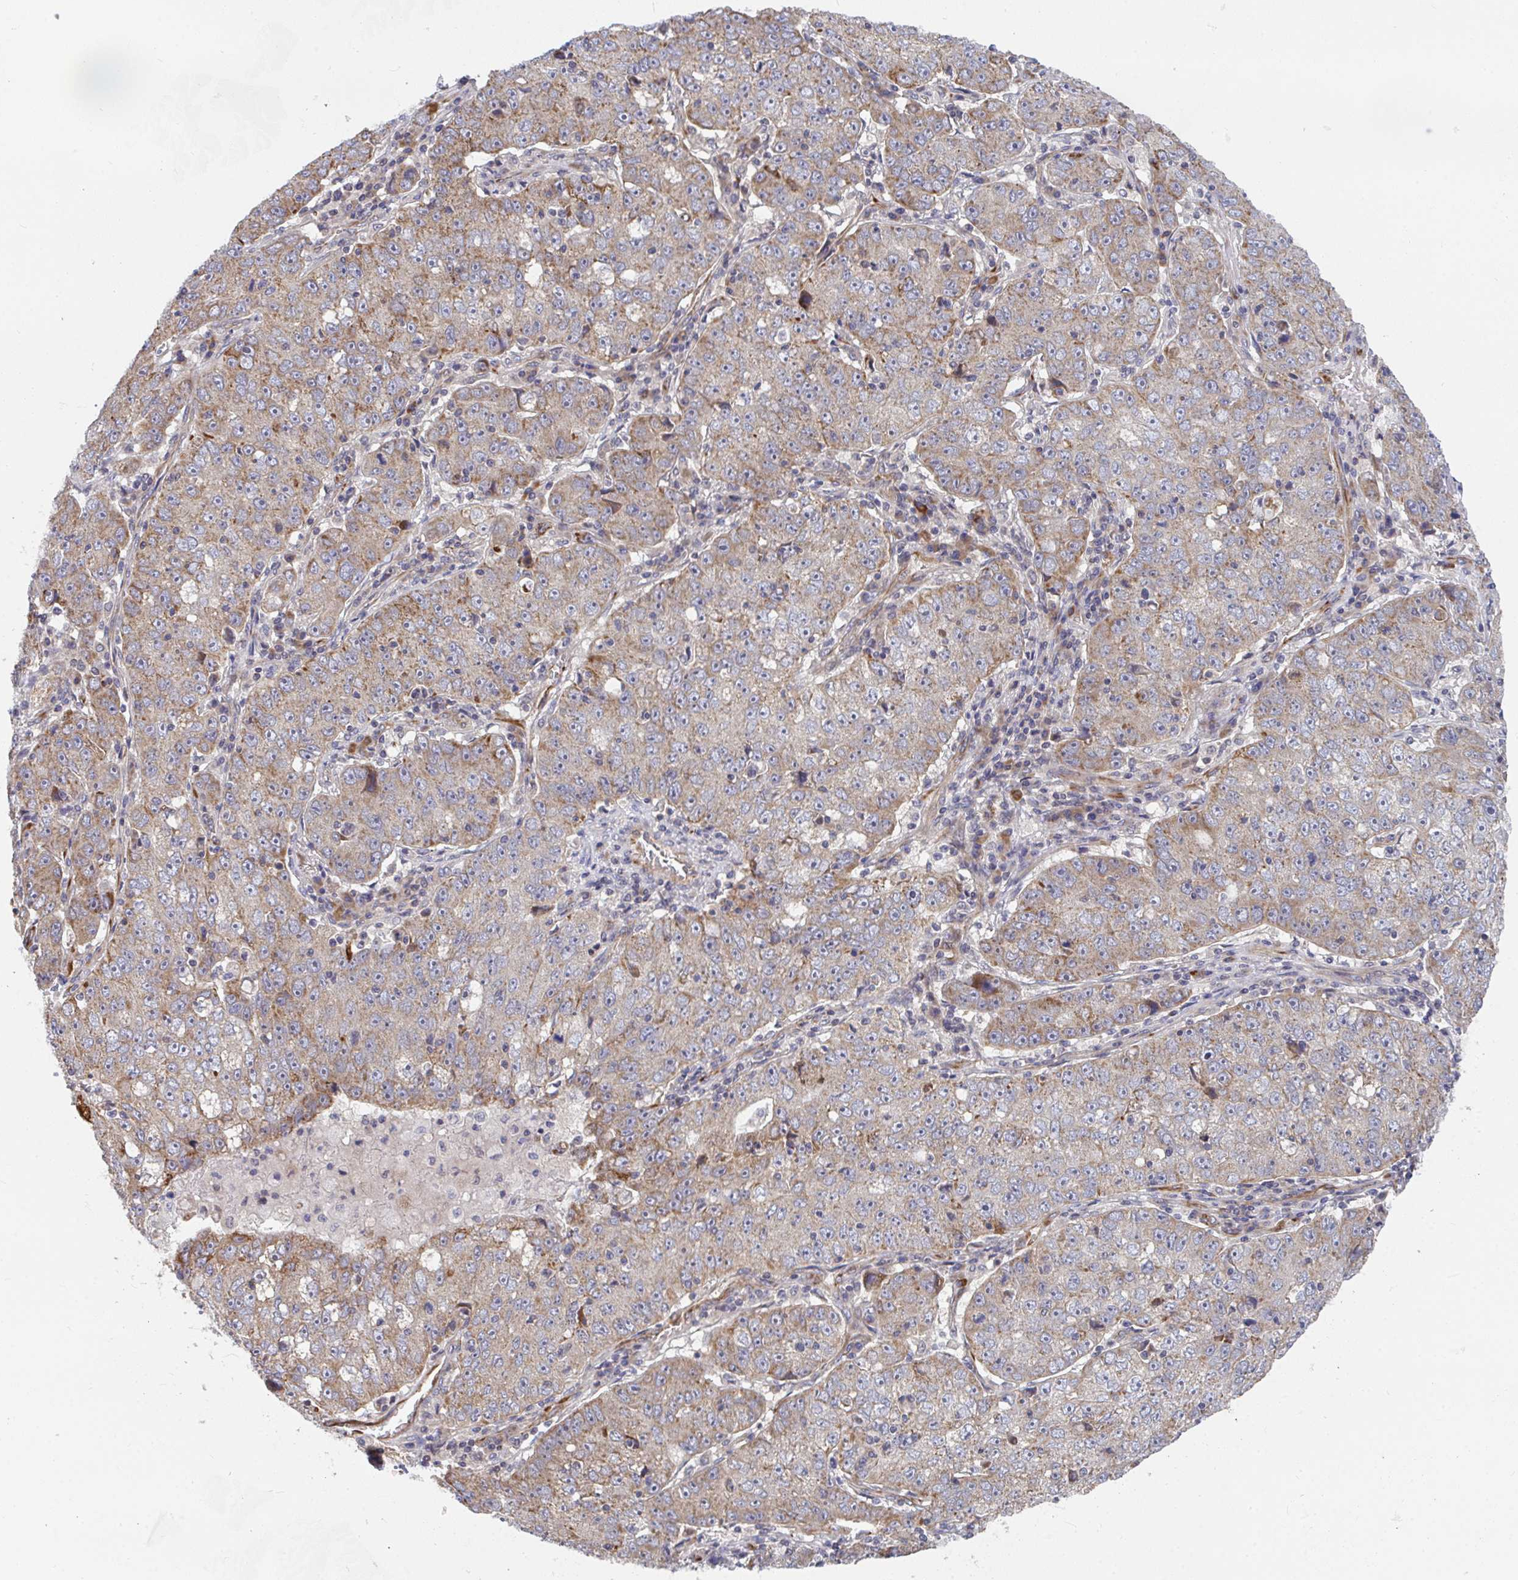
{"staining": {"intensity": "moderate", "quantity": ">75%", "location": "cytoplasmic/membranous"}, "tissue": "lung cancer", "cell_type": "Tumor cells", "image_type": "cancer", "snomed": [{"axis": "morphology", "description": "Normal morphology"}, {"axis": "morphology", "description": "Adenocarcinoma, NOS"}, {"axis": "topography", "description": "Lymph node"}, {"axis": "topography", "description": "Lung"}], "caption": "Lung cancer stained for a protein (brown) reveals moderate cytoplasmic/membranous positive positivity in about >75% of tumor cells.", "gene": "EIF1AD", "patient": {"sex": "female", "age": 57}}